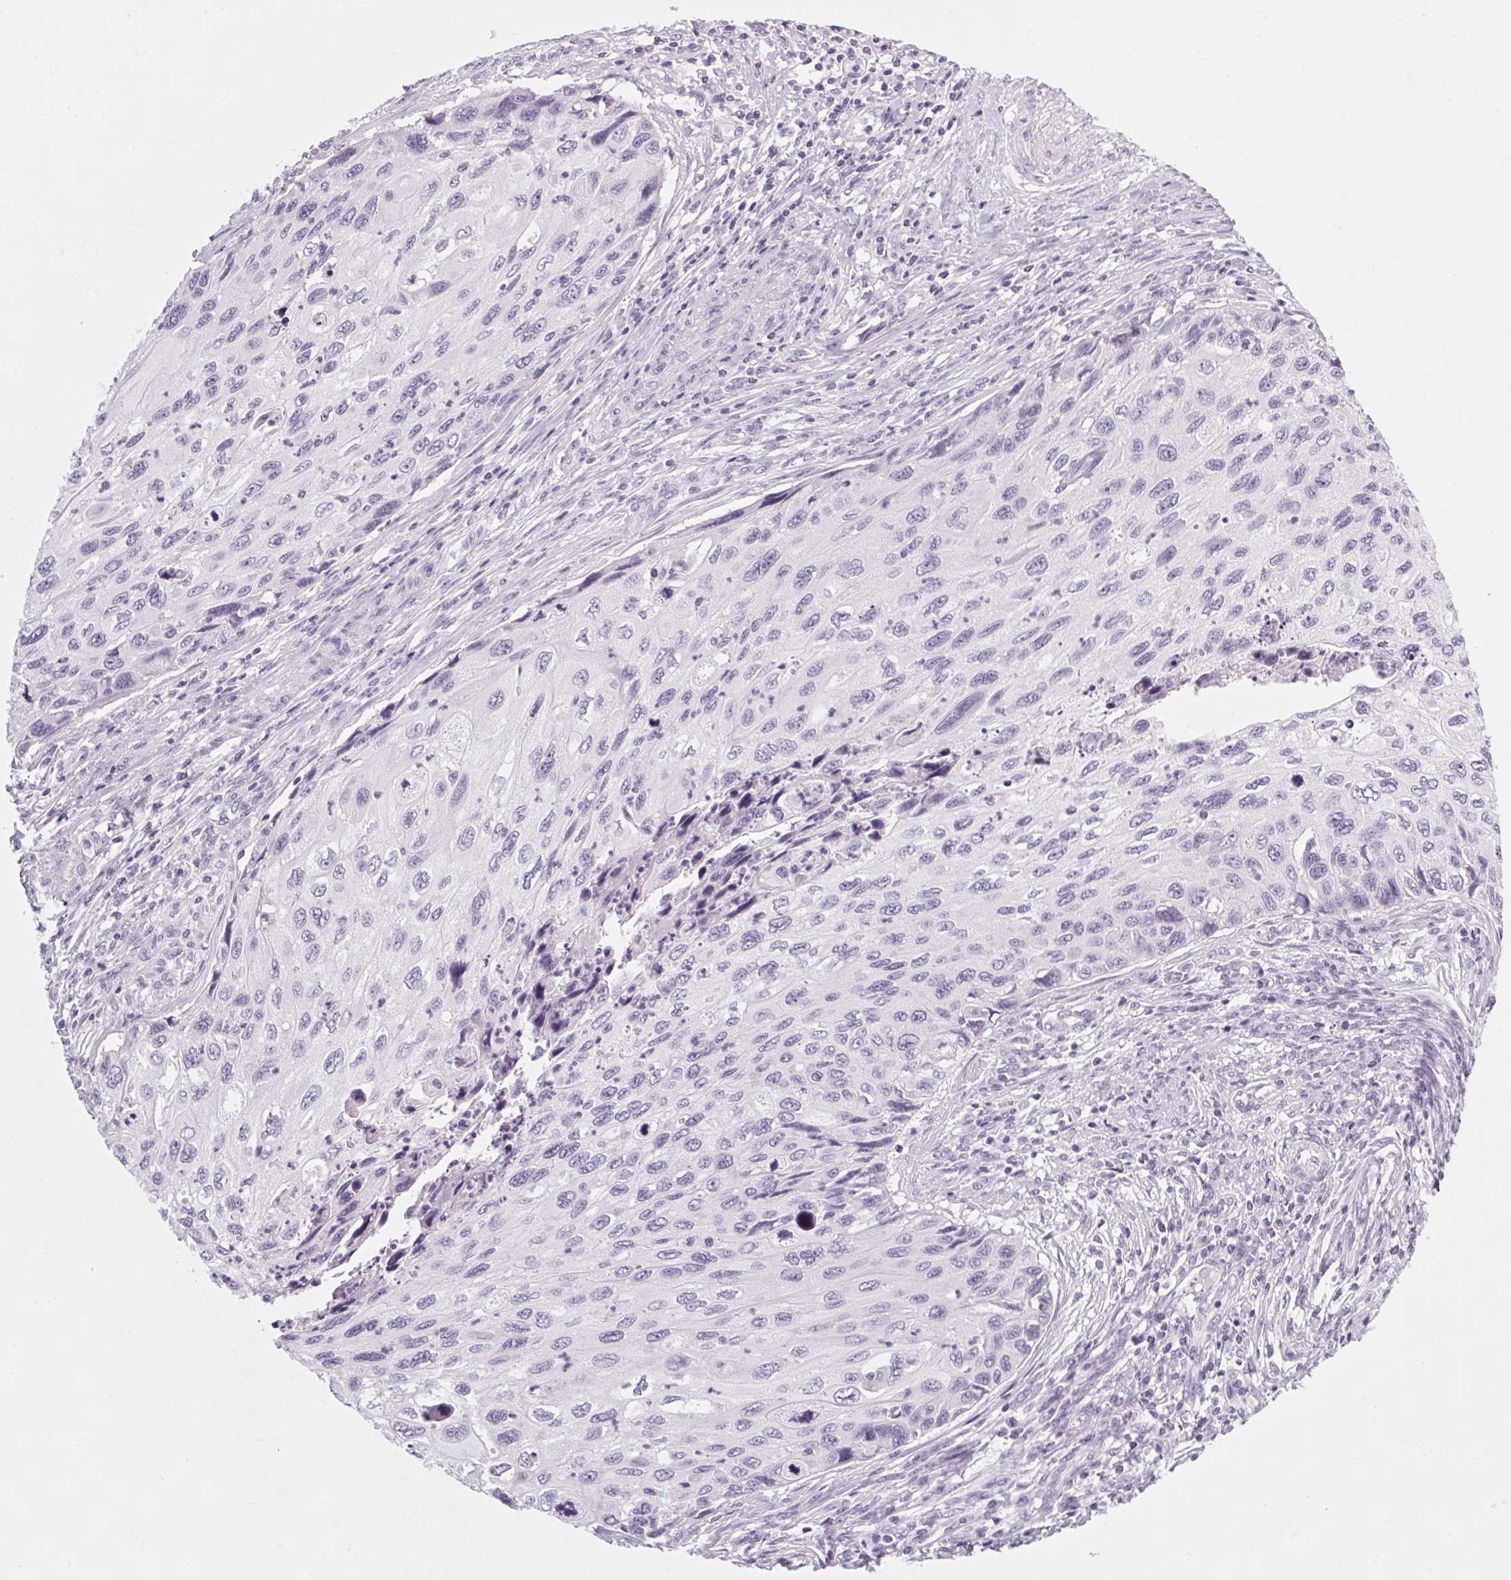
{"staining": {"intensity": "negative", "quantity": "none", "location": "none"}, "tissue": "cervical cancer", "cell_type": "Tumor cells", "image_type": "cancer", "snomed": [{"axis": "morphology", "description": "Squamous cell carcinoma, NOS"}, {"axis": "topography", "description": "Cervix"}], "caption": "Human cervical cancer stained for a protein using immunohistochemistry exhibits no positivity in tumor cells.", "gene": "POMC", "patient": {"sex": "female", "age": 70}}